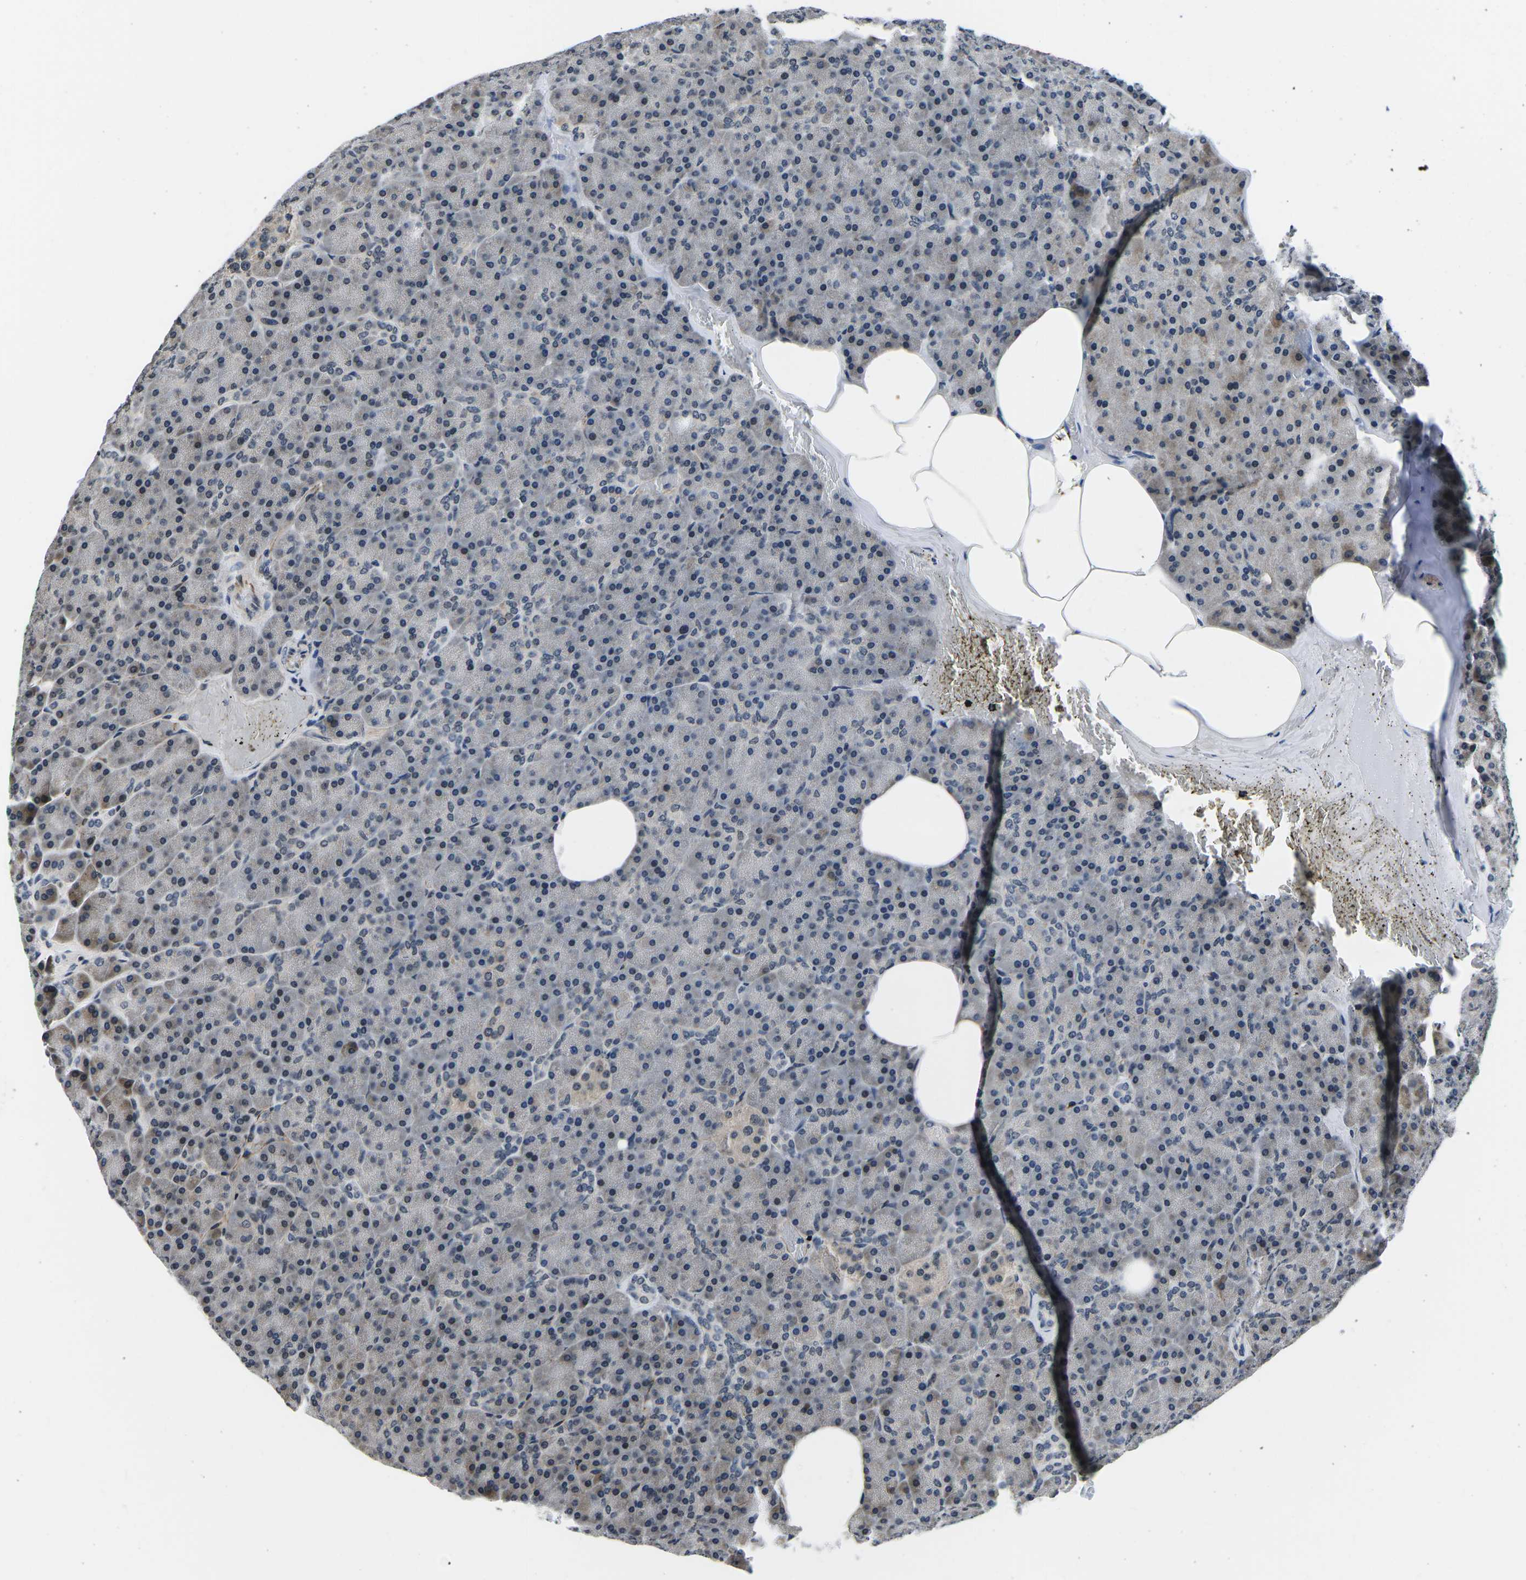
{"staining": {"intensity": "moderate", "quantity": "<25%", "location": "nuclear"}, "tissue": "pancreas", "cell_type": "Exocrine glandular cells", "image_type": "normal", "snomed": [{"axis": "morphology", "description": "Normal tissue, NOS"}, {"axis": "topography", "description": "Pancreas"}], "caption": "Human pancreas stained for a protein (brown) shows moderate nuclear positive staining in about <25% of exocrine glandular cells.", "gene": "CCNE1", "patient": {"sex": "female", "age": 35}}